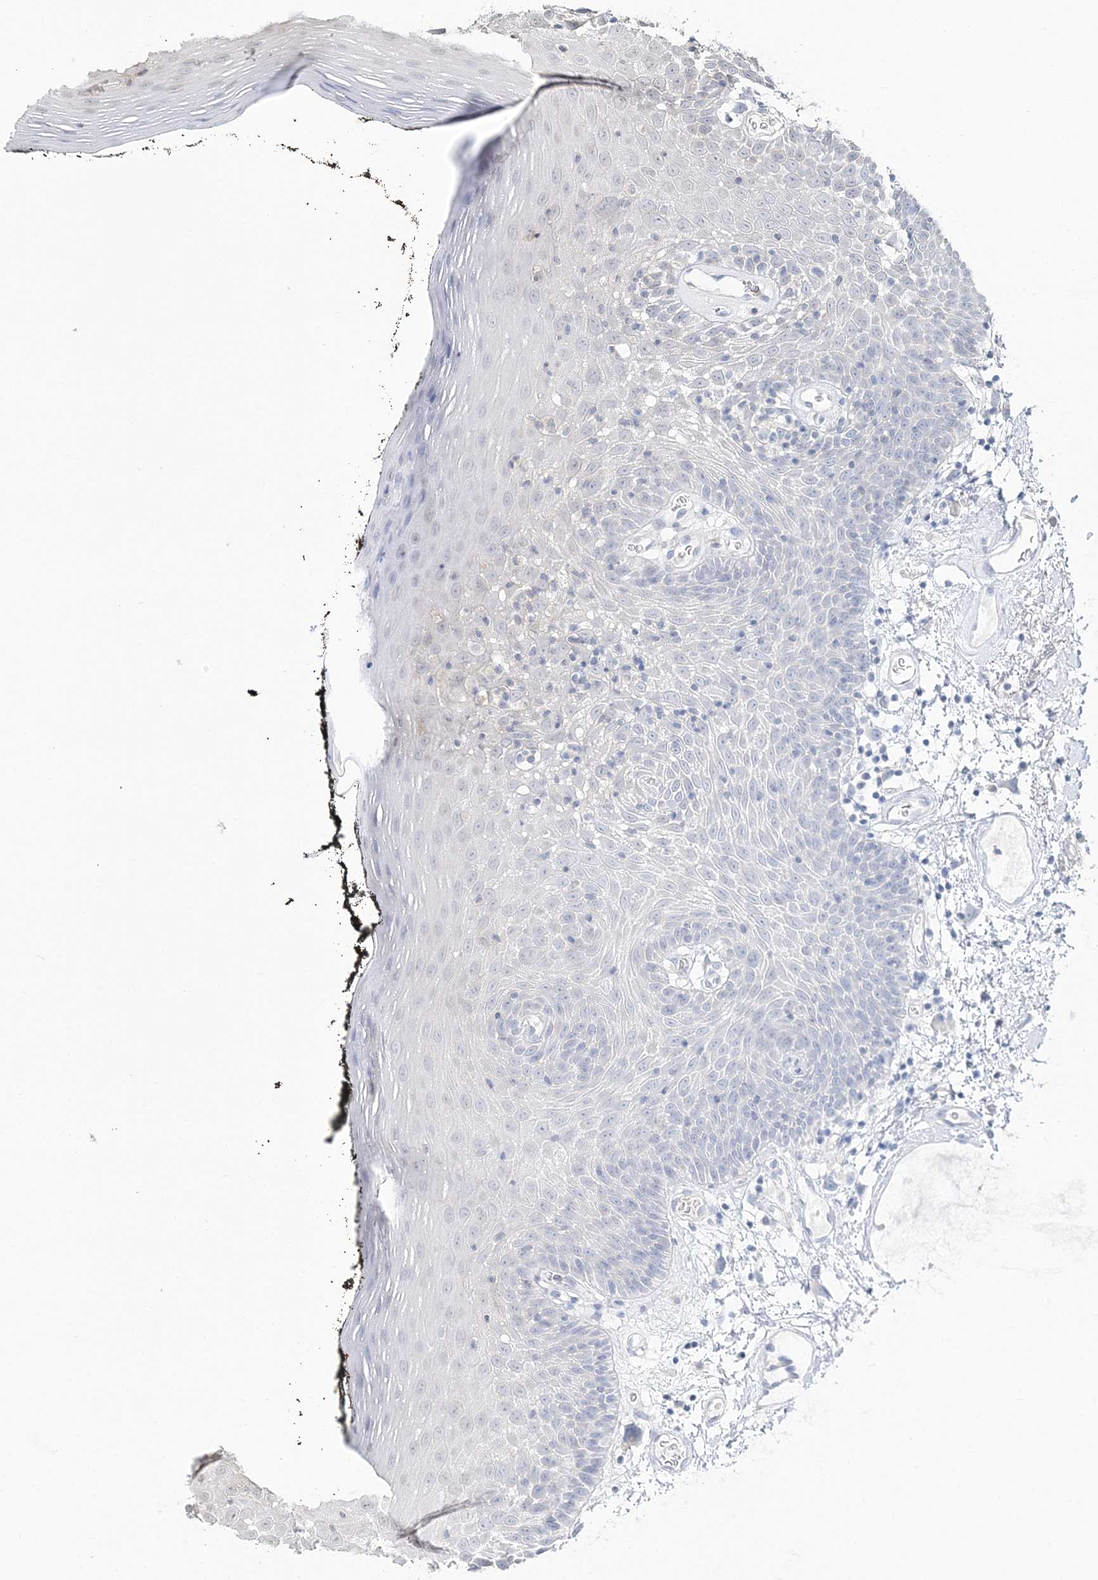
{"staining": {"intensity": "negative", "quantity": "none", "location": "none"}, "tissue": "oral mucosa", "cell_type": "Squamous epithelial cells", "image_type": "normal", "snomed": [{"axis": "morphology", "description": "Normal tissue, NOS"}, {"axis": "topography", "description": "Oral tissue"}], "caption": "Normal oral mucosa was stained to show a protein in brown. There is no significant positivity in squamous epithelial cells. (Immunohistochemistry, brightfield microscopy, high magnification).", "gene": "CAB39", "patient": {"sex": "male", "age": 74}}